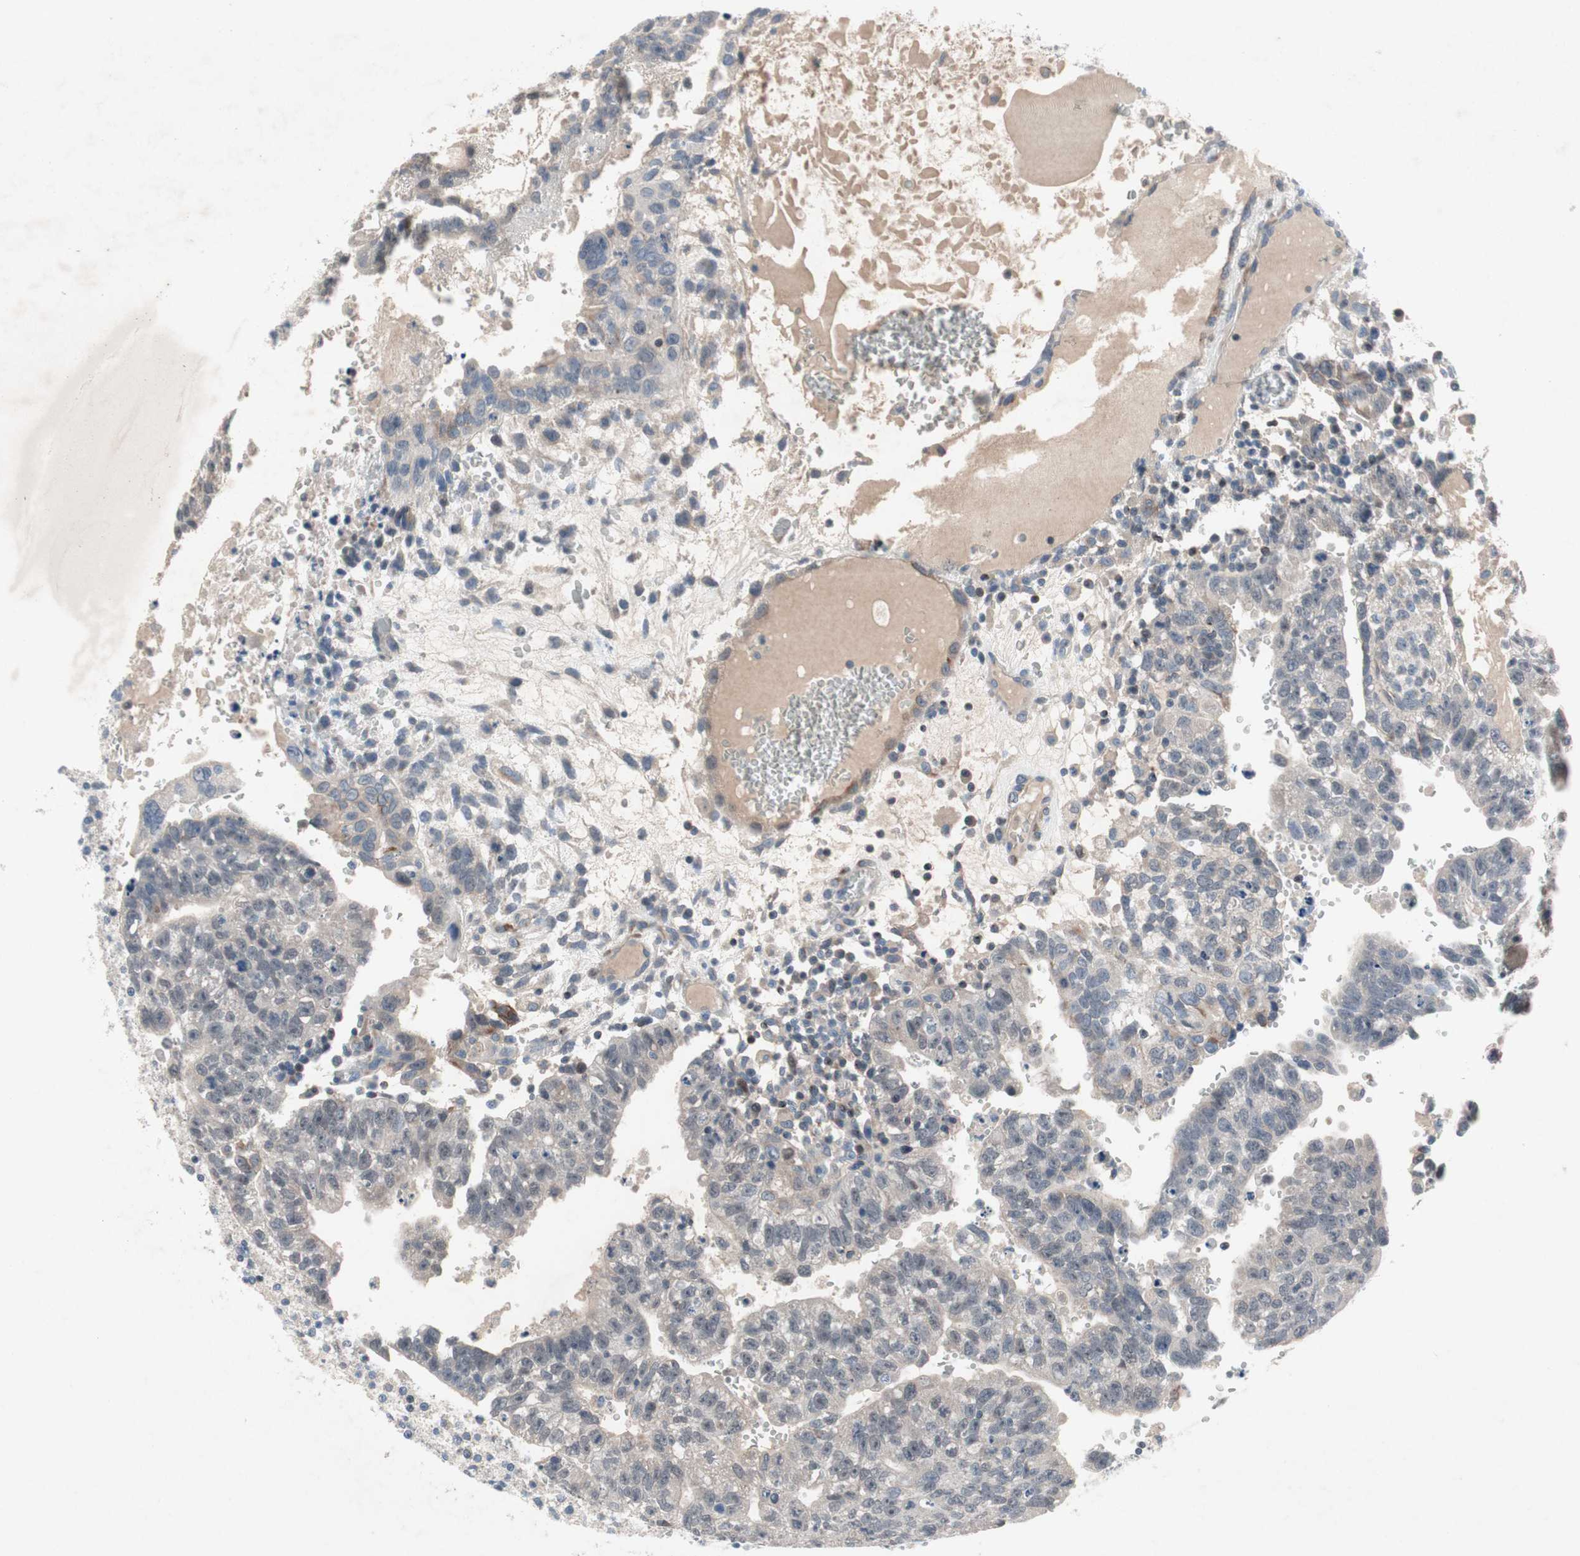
{"staining": {"intensity": "weak", "quantity": "<25%", "location": "cytoplasmic/membranous"}, "tissue": "testis cancer", "cell_type": "Tumor cells", "image_type": "cancer", "snomed": [{"axis": "morphology", "description": "Seminoma, NOS"}, {"axis": "morphology", "description": "Carcinoma, Embryonal, NOS"}, {"axis": "topography", "description": "Testis"}], "caption": "Immunohistochemical staining of testis cancer demonstrates no significant positivity in tumor cells.", "gene": "MUTYH", "patient": {"sex": "male", "age": 52}}